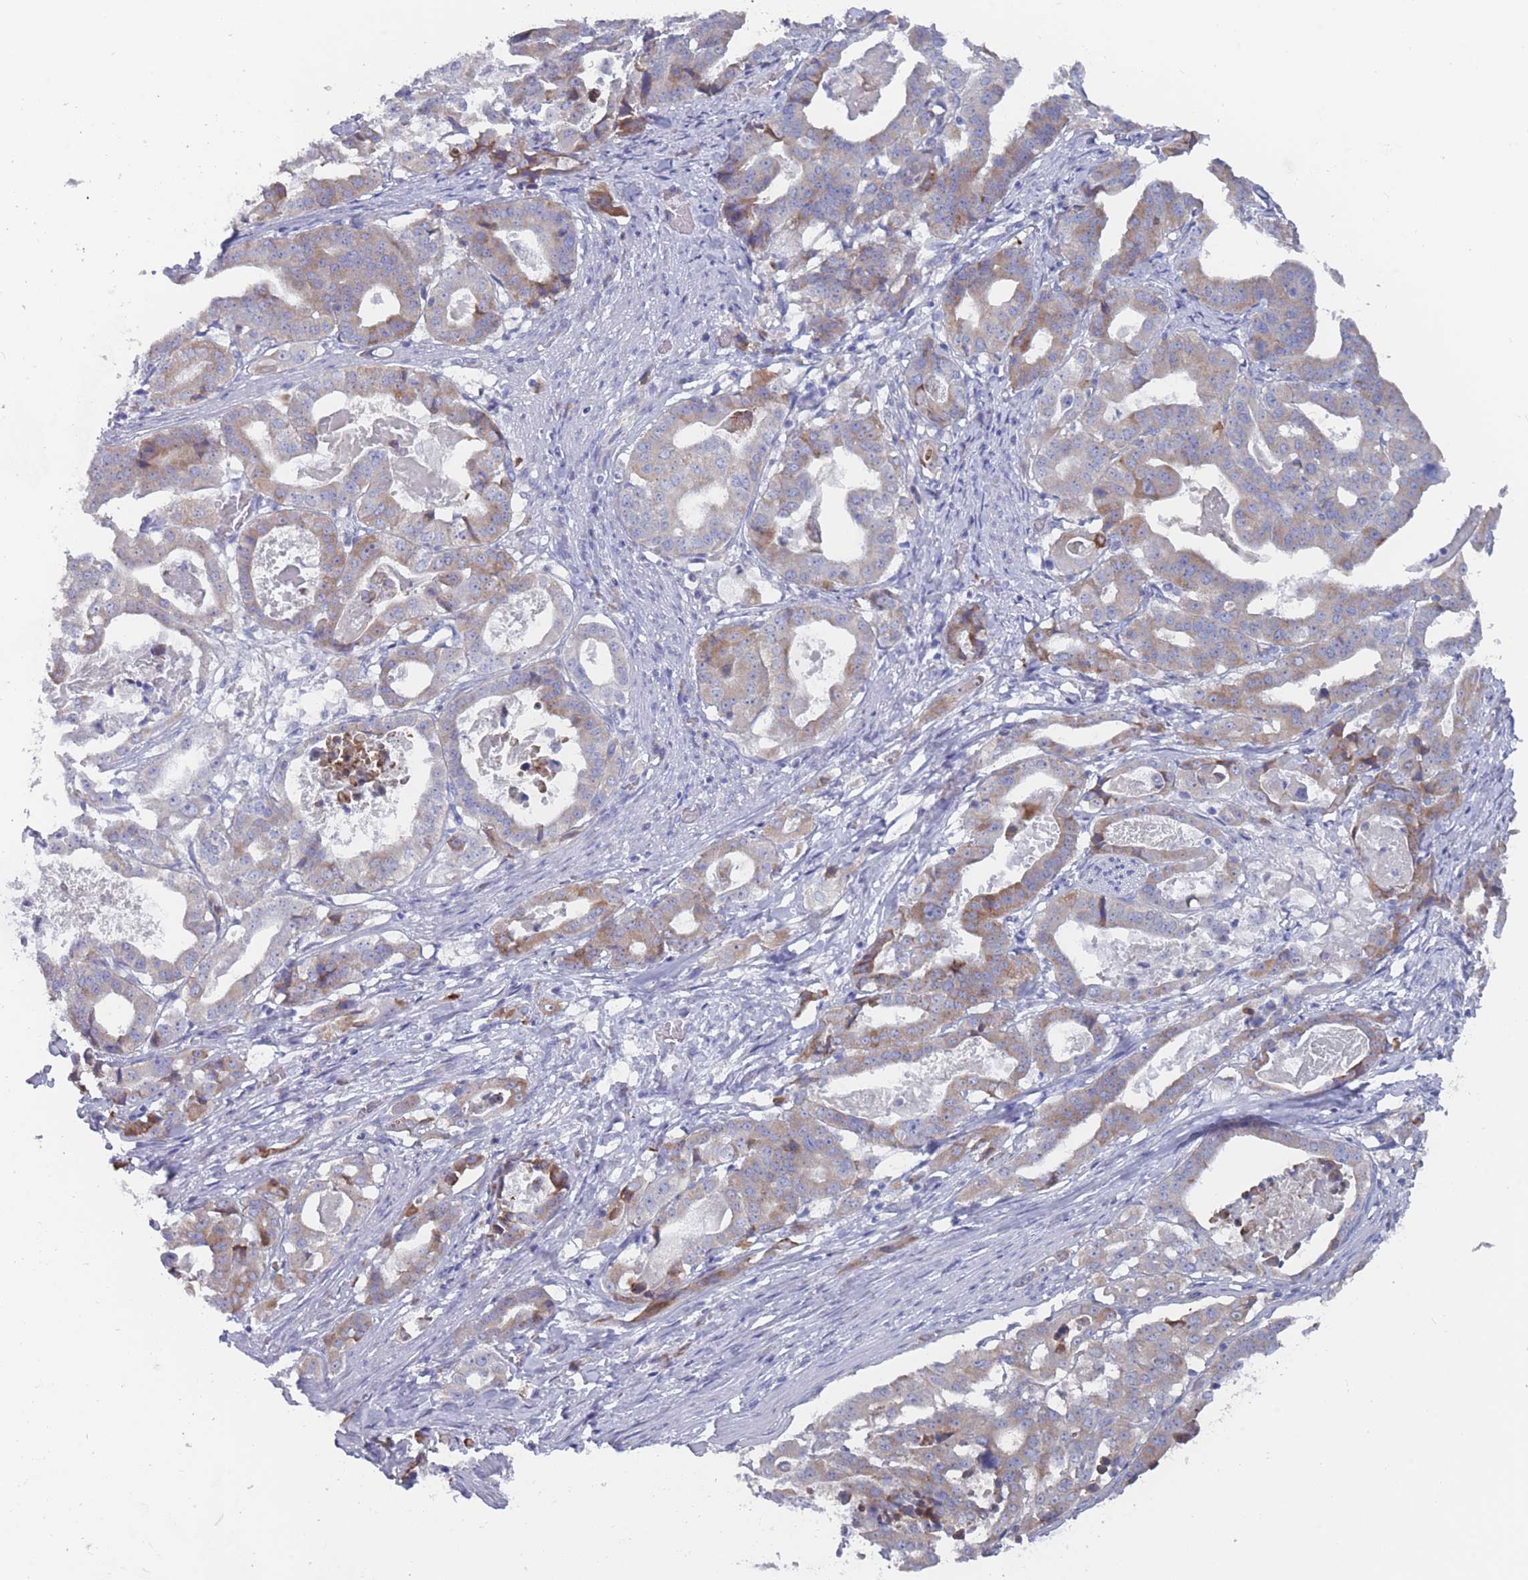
{"staining": {"intensity": "weak", "quantity": "25%-75%", "location": "cytoplasmic/membranous"}, "tissue": "stomach cancer", "cell_type": "Tumor cells", "image_type": "cancer", "snomed": [{"axis": "morphology", "description": "Adenocarcinoma, NOS"}, {"axis": "topography", "description": "Stomach"}], "caption": "The immunohistochemical stain highlights weak cytoplasmic/membranous staining in tumor cells of adenocarcinoma (stomach) tissue.", "gene": "ST8SIA5", "patient": {"sex": "male", "age": 48}}